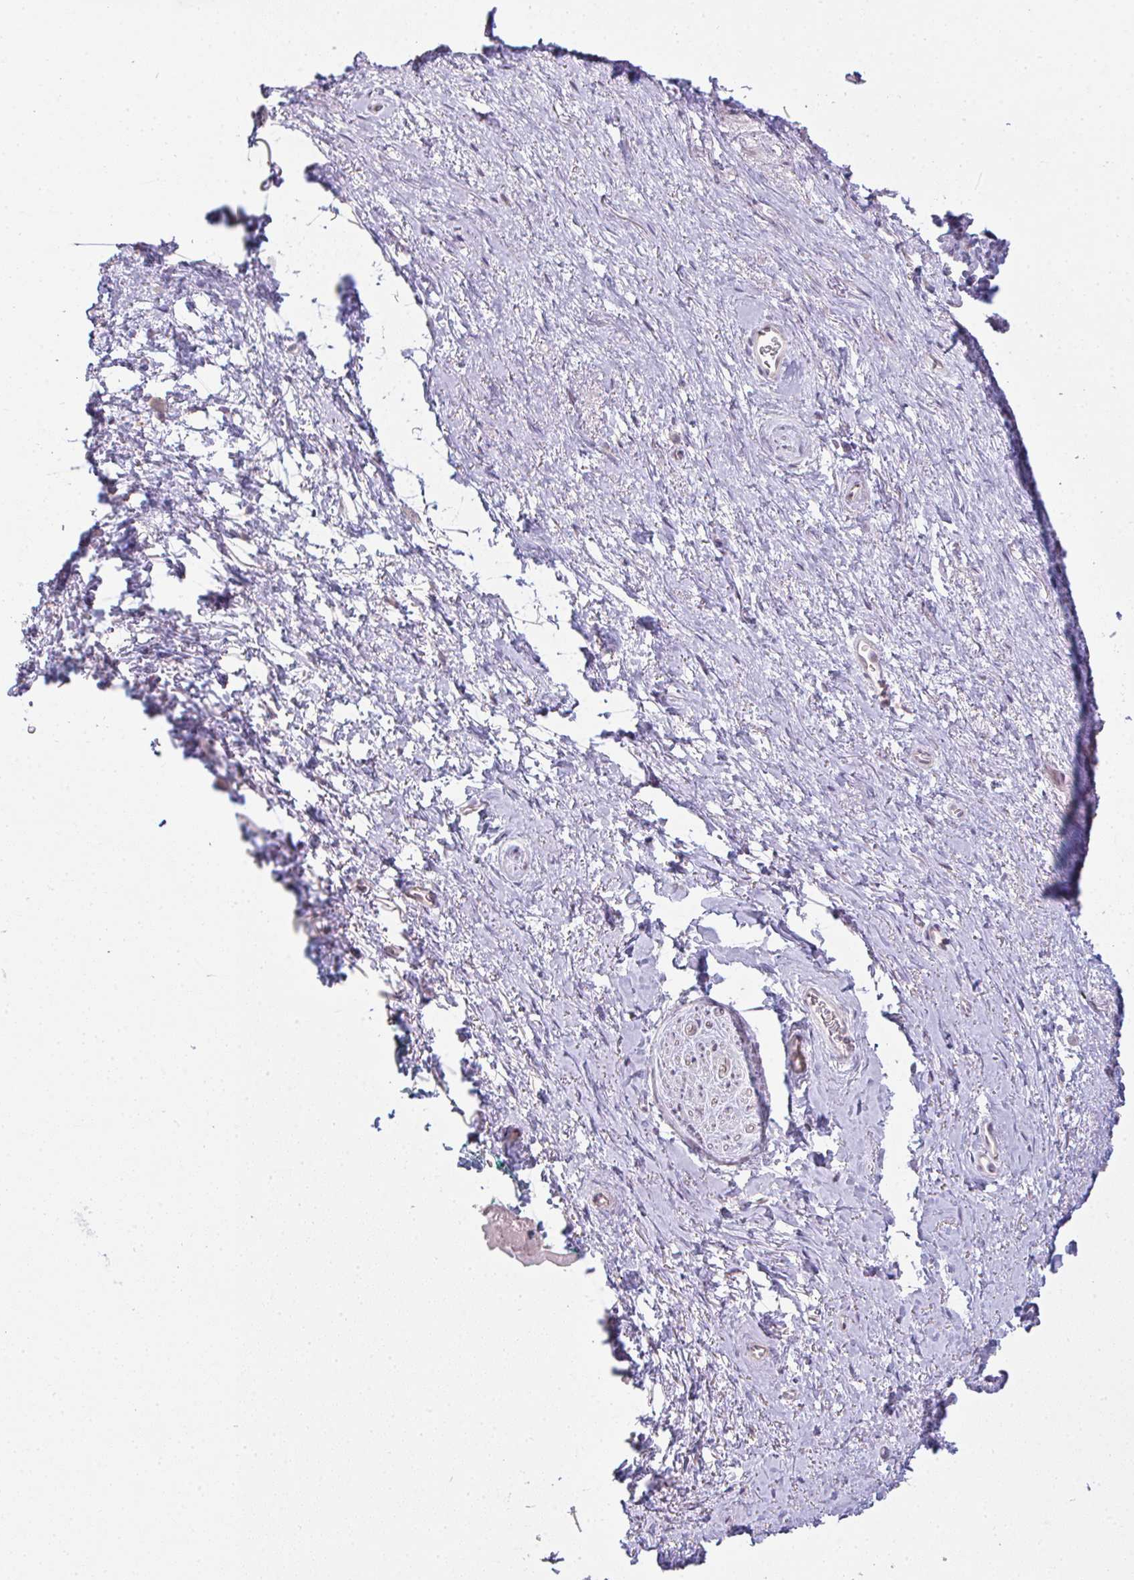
{"staining": {"intensity": "negative", "quantity": "none", "location": "none"}, "tissue": "adipose tissue", "cell_type": "Adipocytes", "image_type": "normal", "snomed": [{"axis": "morphology", "description": "Normal tissue, NOS"}, {"axis": "topography", "description": "Vulva"}, {"axis": "topography", "description": "Peripheral nerve tissue"}], "caption": "Immunohistochemistry (IHC) image of unremarkable adipose tissue: human adipose tissue stained with DAB (3,3'-diaminobenzidine) shows no significant protein staining in adipocytes.", "gene": "CSE1L", "patient": {"sex": "female", "age": 66}}